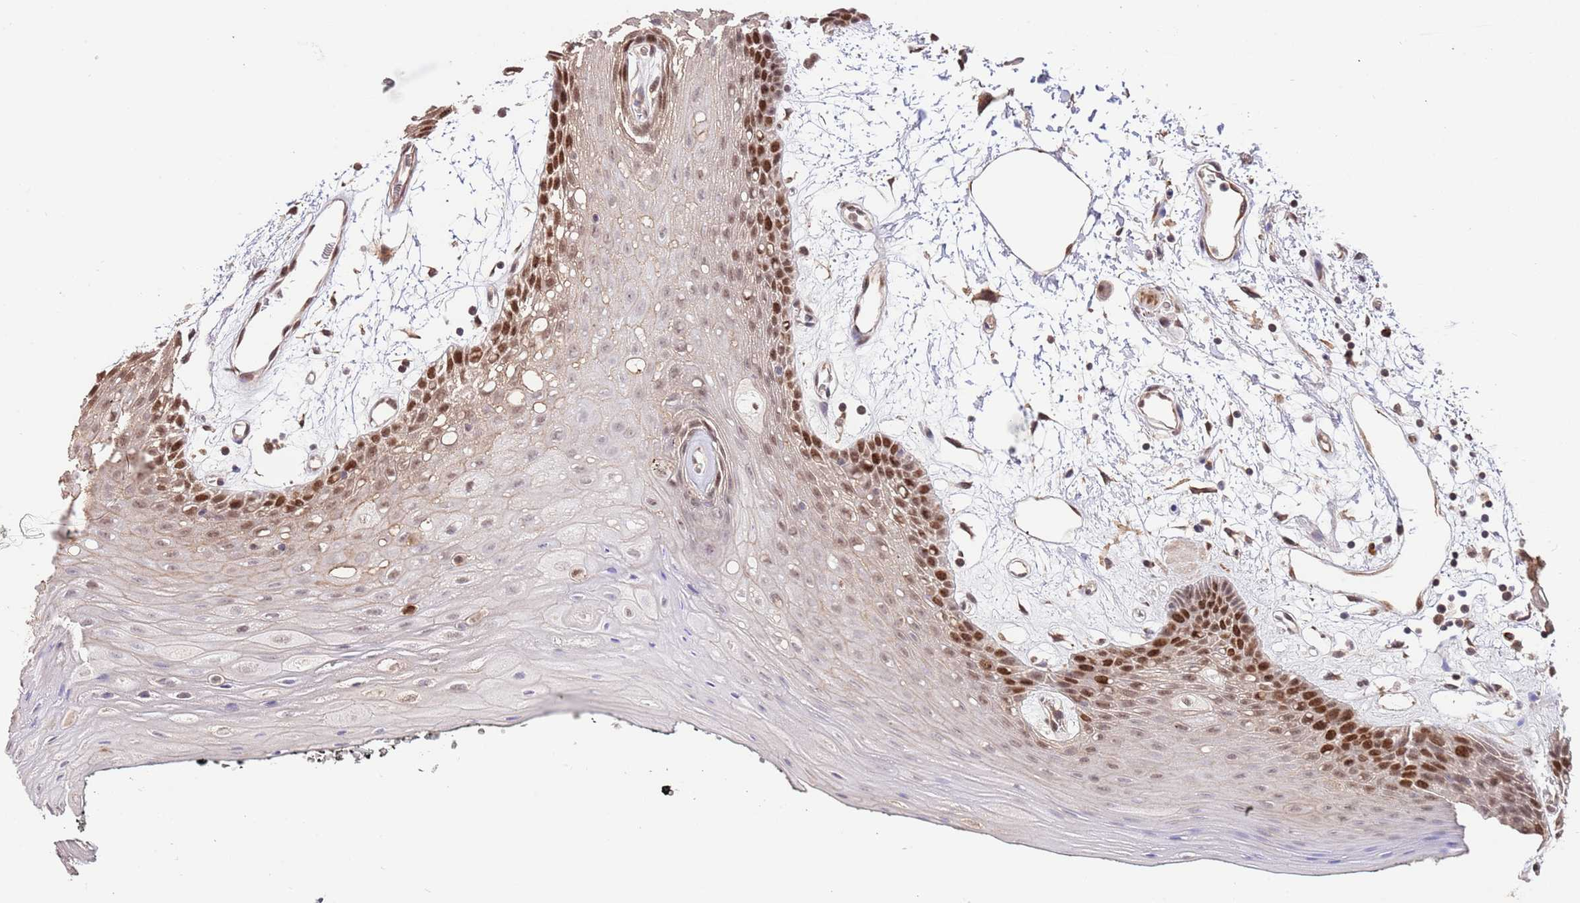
{"staining": {"intensity": "strong", "quantity": "25%-75%", "location": "nuclear"}, "tissue": "oral mucosa", "cell_type": "Squamous epithelial cells", "image_type": "normal", "snomed": [{"axis": "morphology", "description": "Normal tissue, NOS"}, {"axis": "topography", "description": "Oral tissue"}, {"axis": "topography", "description": "Tounge, NOS"}], "caption": "Approximately 25%-75% of squamous epithelial cells in normal human oral mucosa reveal strong nuclear protein positivity as visualized by brown immunohistochemical staining.", "gene": "RIF1", "patient": {"sex": "female", "age": 59}}